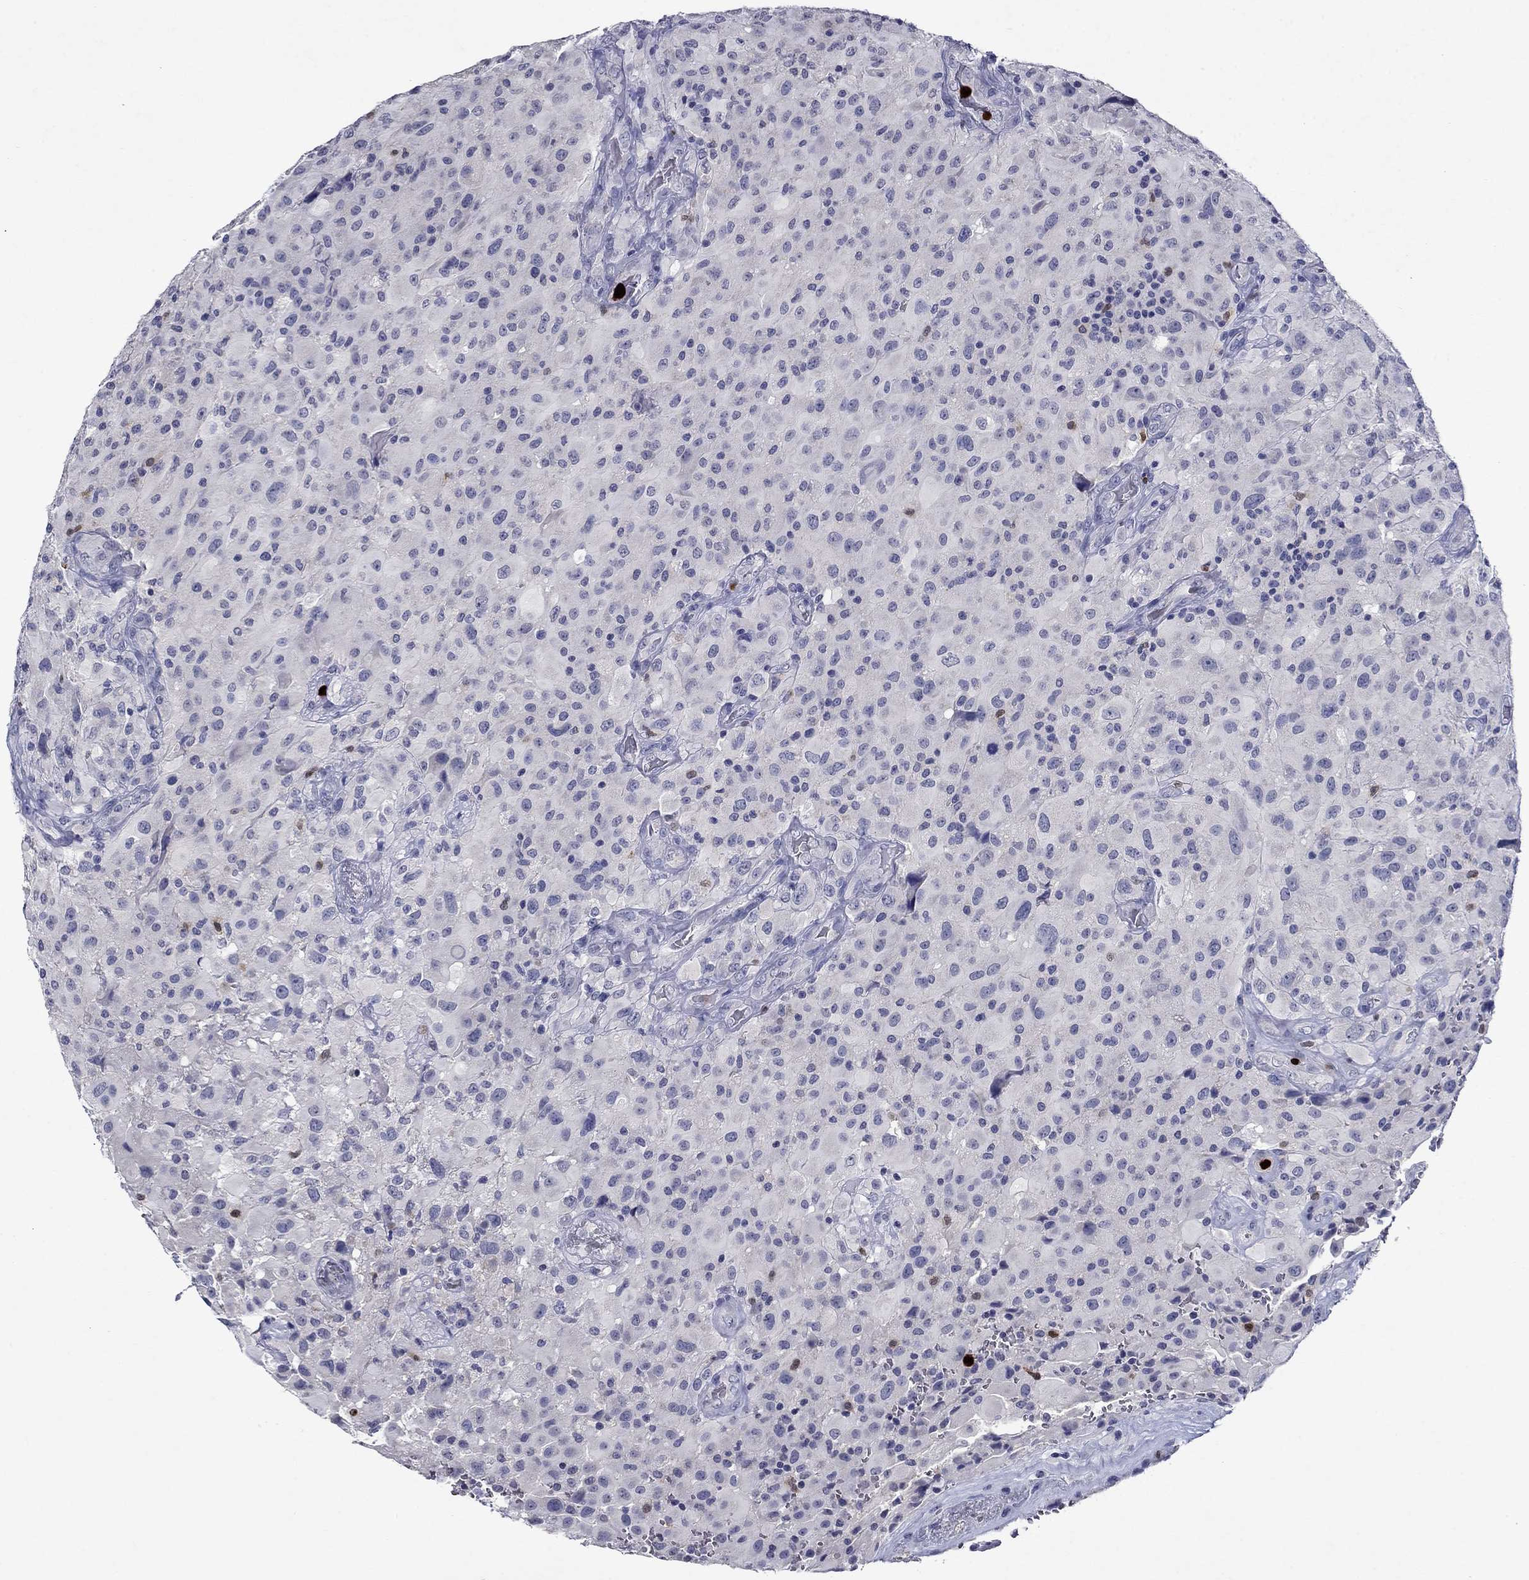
{"staining": {"intensity": "negative", "quantity": "none", "location": "none"}, "tissue": "glioma", "cell_type": "Tumor cells", "image_type": "cancer", "snomed": [{"axis": "morphology", "description": "Glioma, malignant, High grade"}, {"axis": "topography", "description": "Cerebral cortex"}], "caption": "A high-resolution image shows immunohistochemistry staining of malignant high-grade glioma, which displays no significant staining in tumor cells.", "gene": "IRF5", "patient": {"sex": "male", "age": 35}}